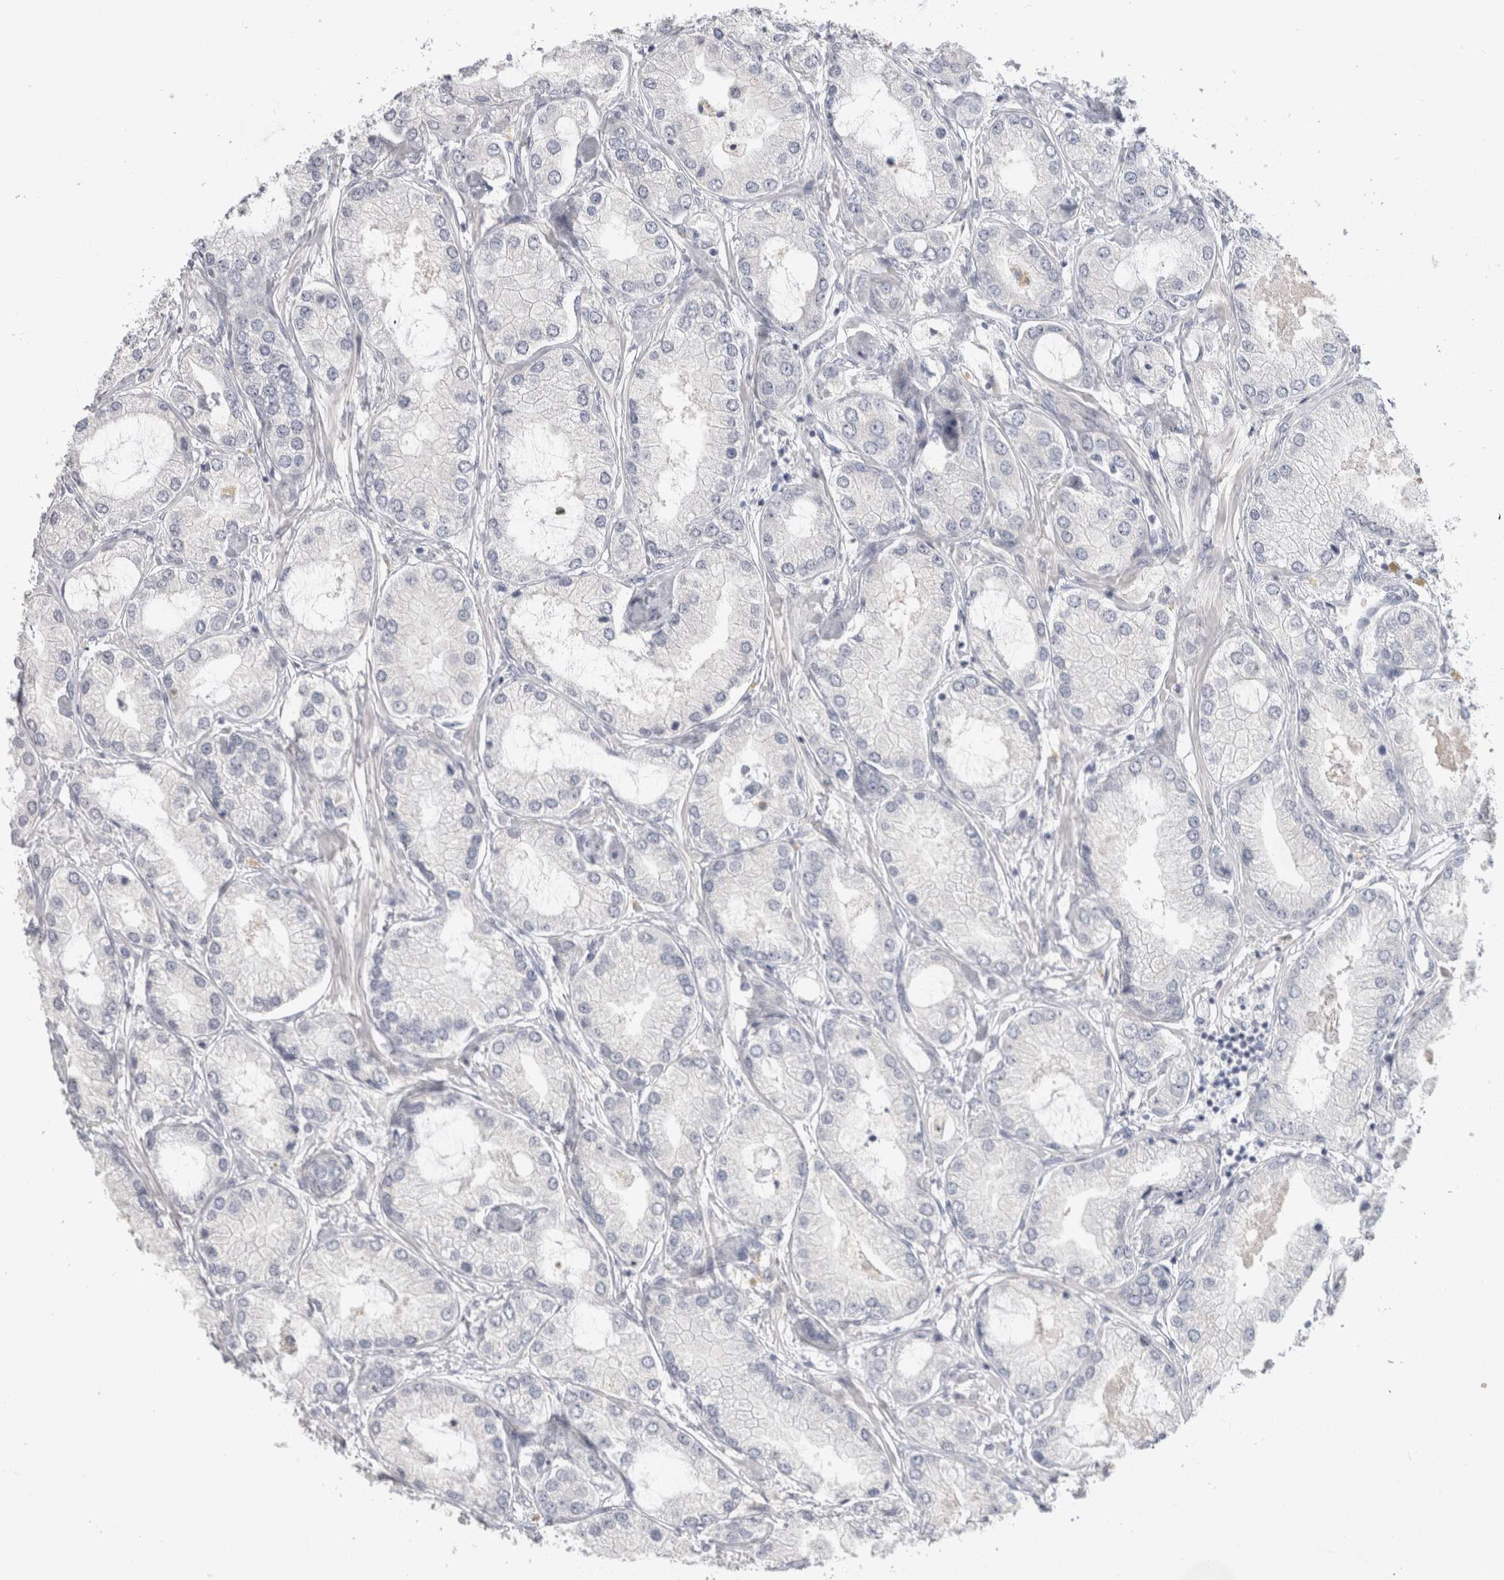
{"staining": {"intensity": "negative", "quantity": "none", "location": "none"}, "tissue": "prostate cancer", "cell_type": "Tumor cells", "image_type": "cancer", "snomed": [{"axis": "morphology", "description": "Adenocarcinoma, Low grade"}, {"axis": "topography", "description": "Prostate"}], "caption": "An image of low-grade adenocarcinoma (prostate) stained for a protein exhibits no brown staining in tumor cells.", "gene": "SLC6A1", "patient": {"sex": "male", "age": 62}}